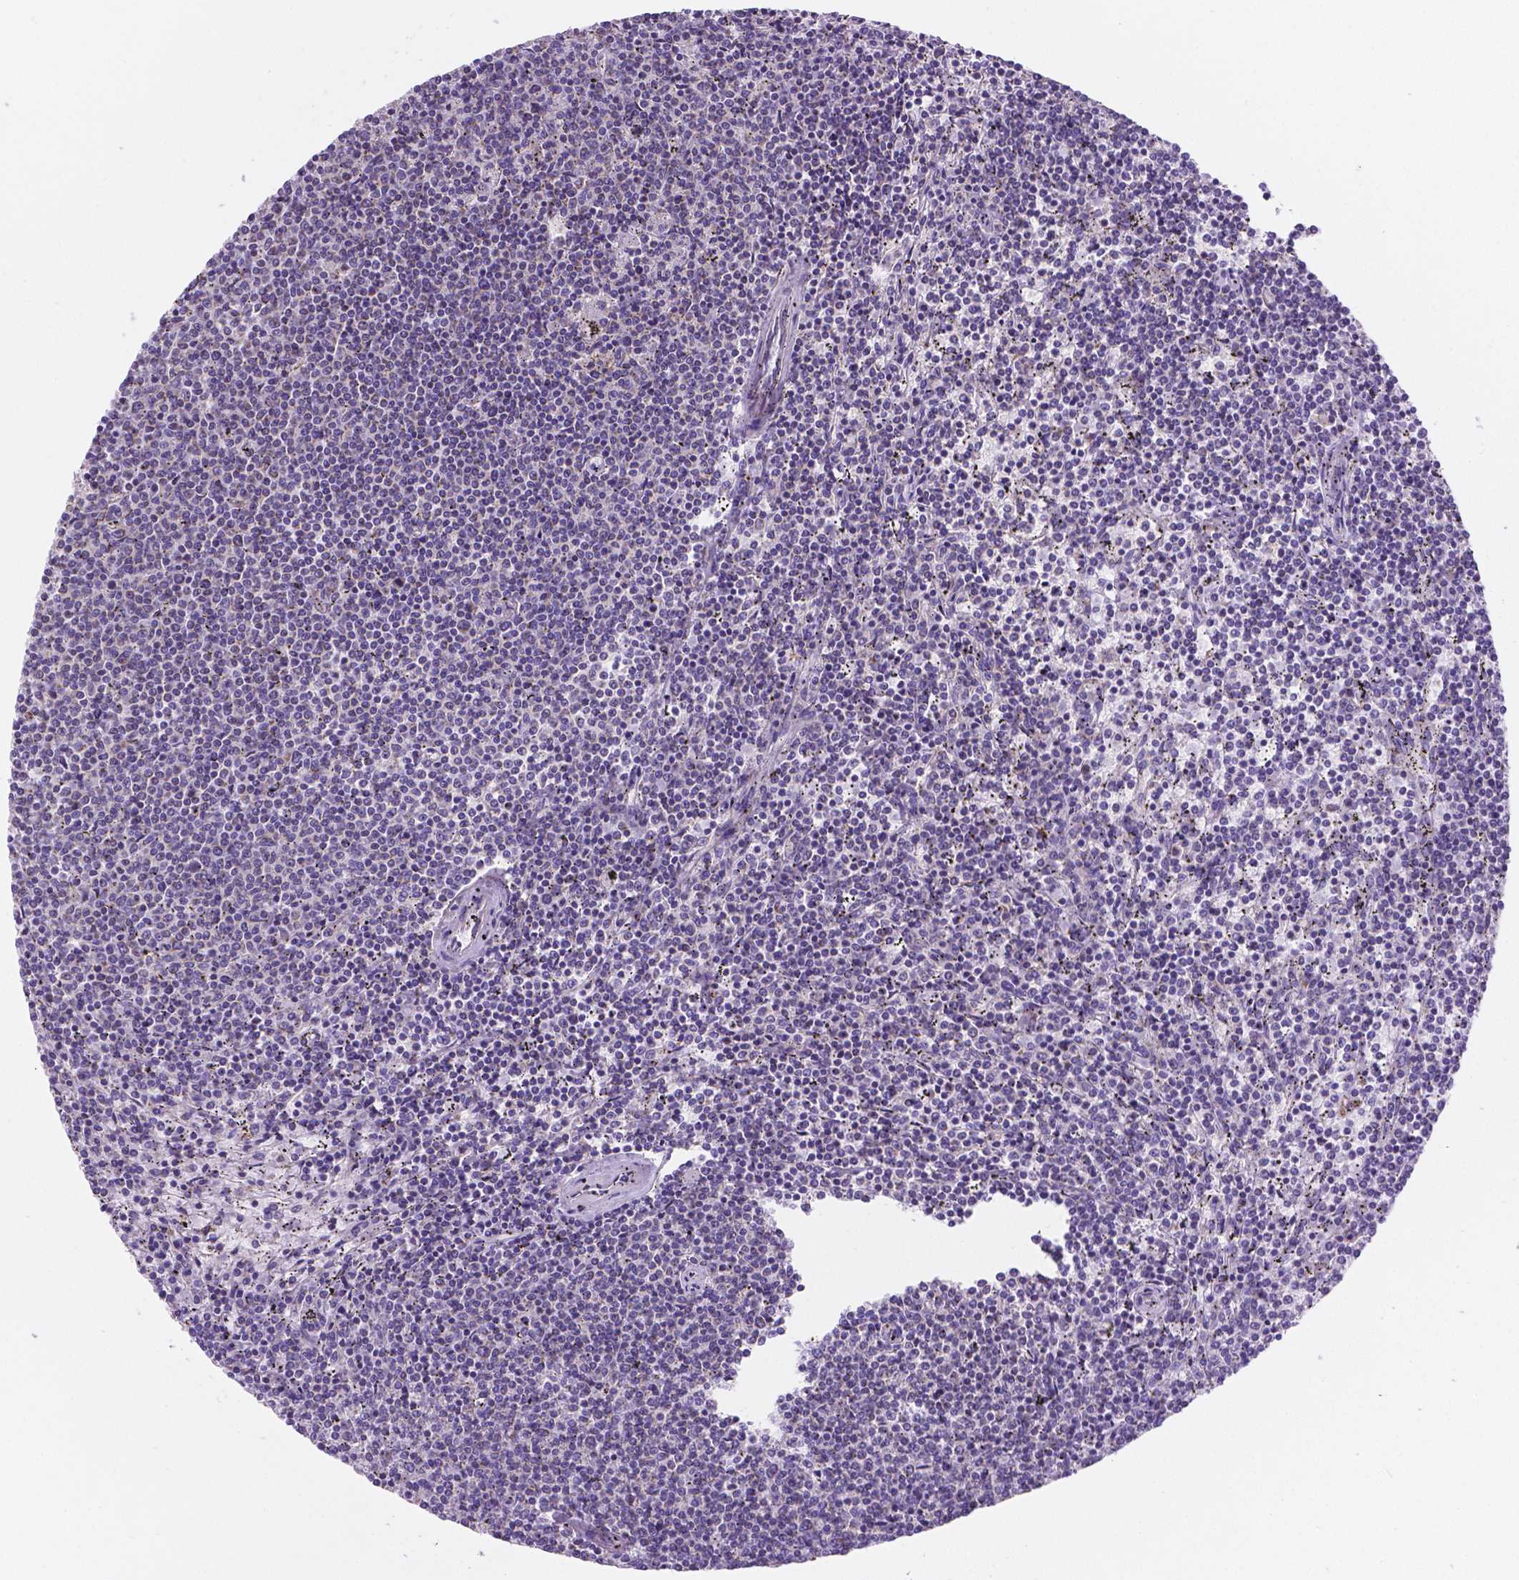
{"staining": {"intensity": "negative", "quantity": "none", "location": "none"}, "tissue": "lymphoma", "cell_type": "Tumor cells", "image_type": "cancer", "snomed": [{"axis": "morphology", "description": "Malignant lymphoma, non-Hodgkin's type, Low grade"}, {"axis": "topography", "description": "Spleen"}], "caption": "Immunohistochemistry (IHC) micrograph of neoplastic tissue: low-grade malignant lymphoma, non-Hodgkin's type stained with DAB reveals no significant protein positivity in tumor cells.", "gene": "CSPG5", "patient": {"sex": "female", "age": 50}}